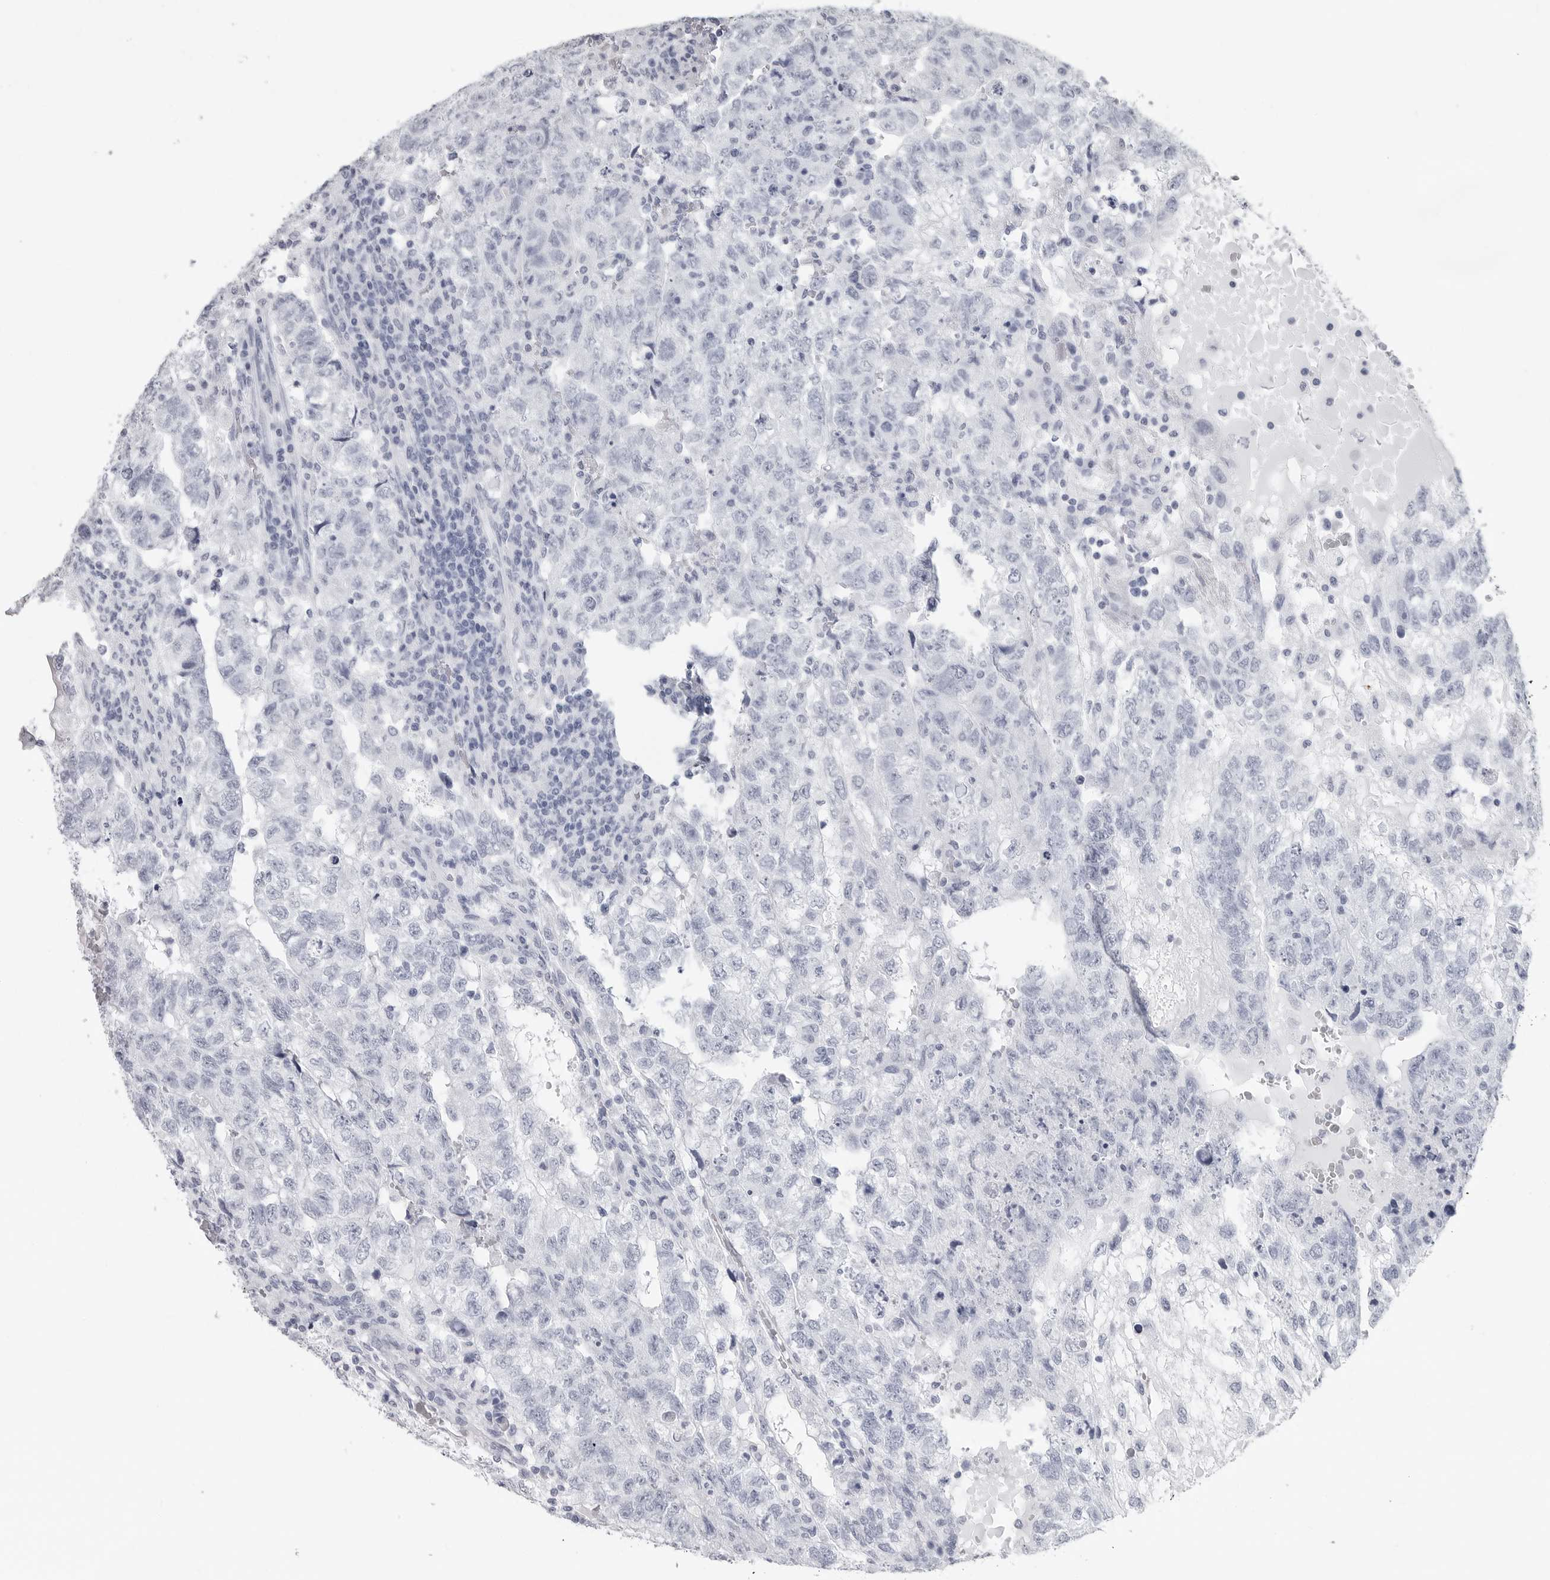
{"staining": {"intensity": "negative", "quantity": "none", "location": "none"}, "tissue": "testis cancer", "cell_type": "Tumor cells", "image_type": "cancer", "snomed": [{"axis": "morphology", "description": "Carcinoma, Embryonal, NOS"}, {"axis": "topography", "description": "Testis"}], "caption": "Tumor cells are negative for brown protein staining in testis cancer.", "gene": "CSH1", "patient": {"sex": "male", "age": 36}}